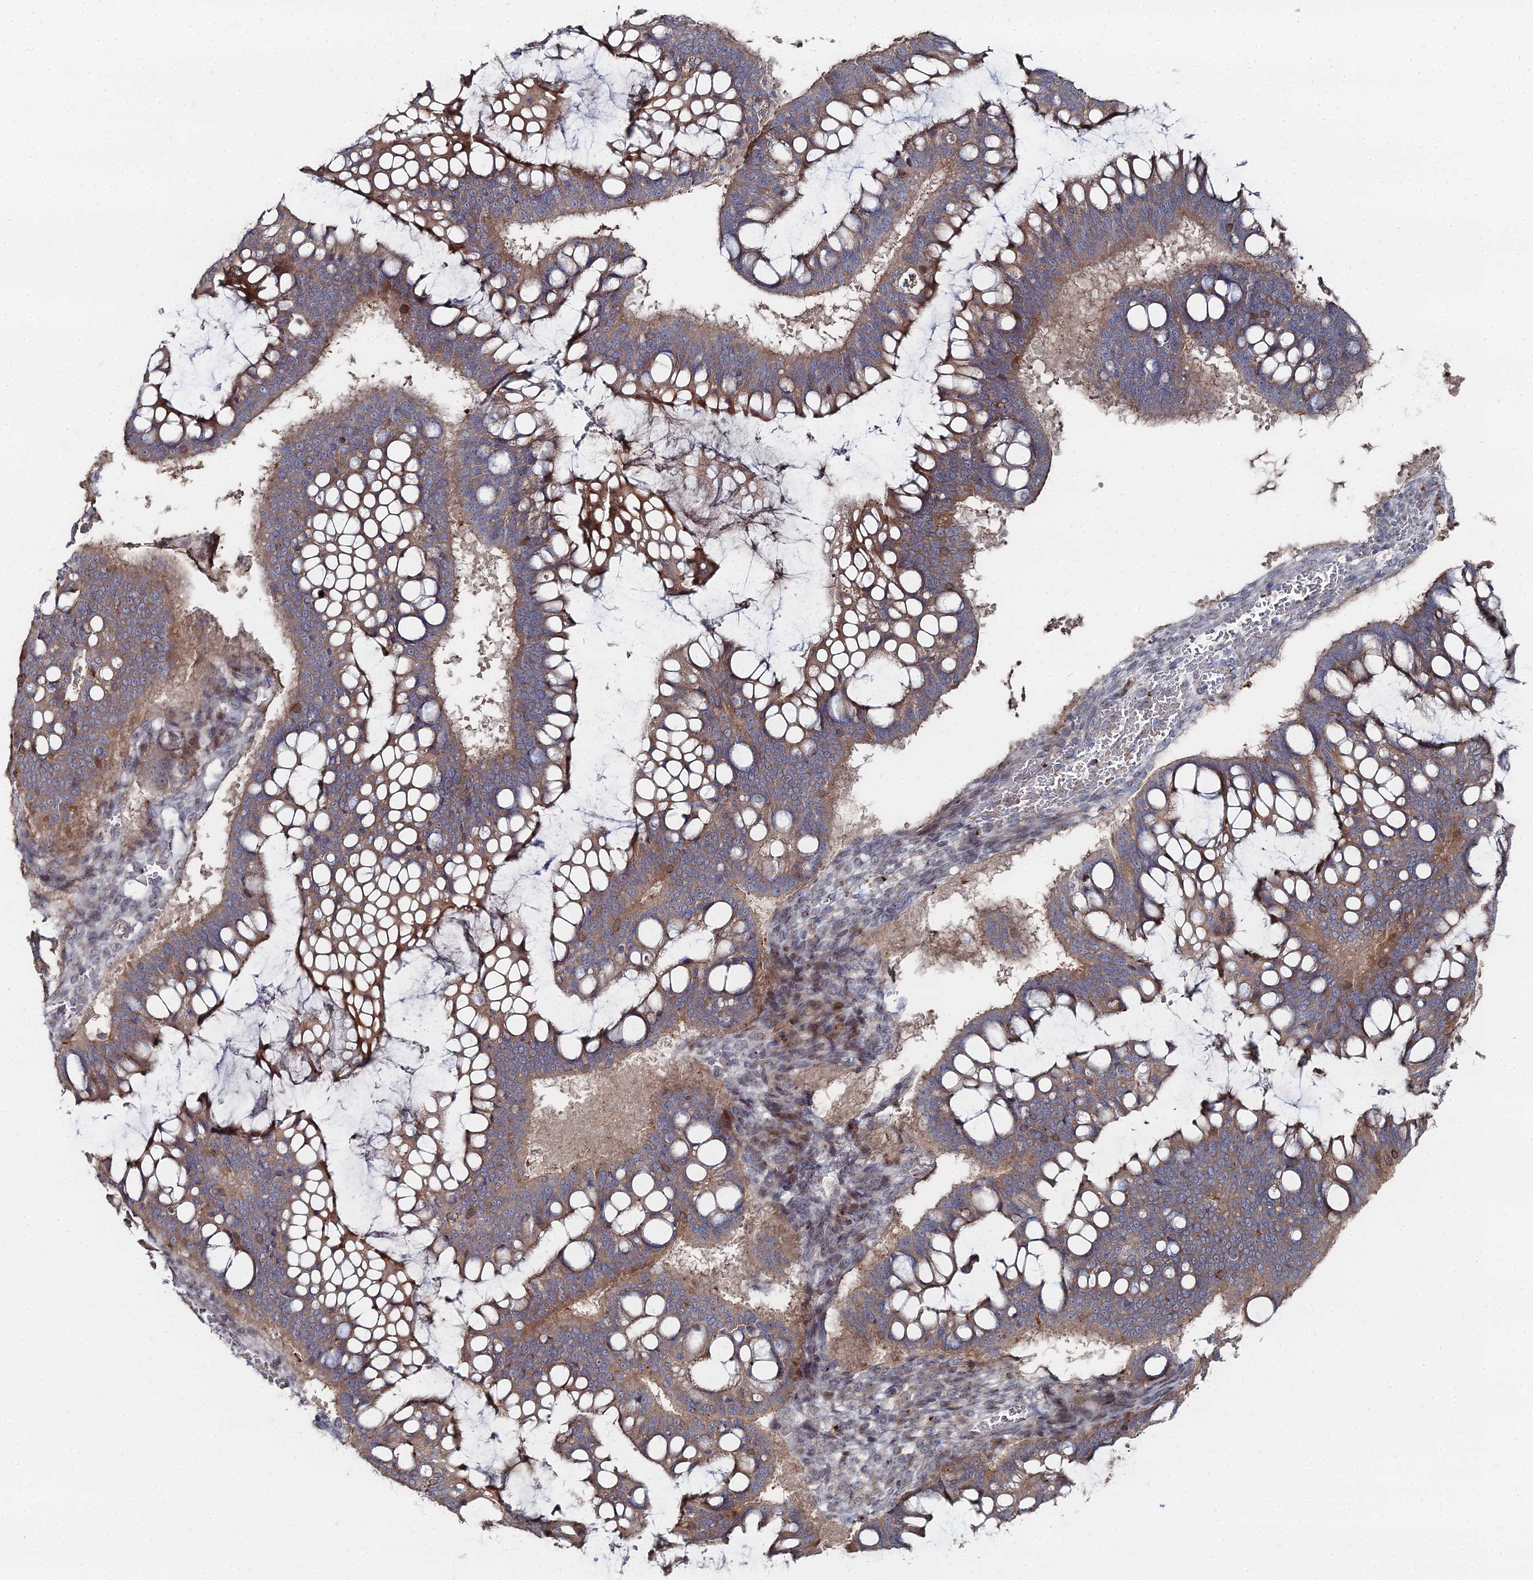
{"staining": {"intensity": "weak", "quantity": ">75%", "location": "cytoplasmic/membranous"}, "tissue": "ovarian cancer", "cell_type": "Tumor cells", "image_type": "cancer", "snomed": [{"axis": "morphology", "description": "Cystadenocarcinoma, mucinous, NOS"}, {"axis": "topography", "description": "Ovary"}], "caption": "Tumor cells display low levels of weak cytoplasmic/membranous positivity in about >75% of cells in ovarian mucinous cystadenocarcinoma.", "gene": "SGMS1", "patient": {"sex": "female", "age": 73}}